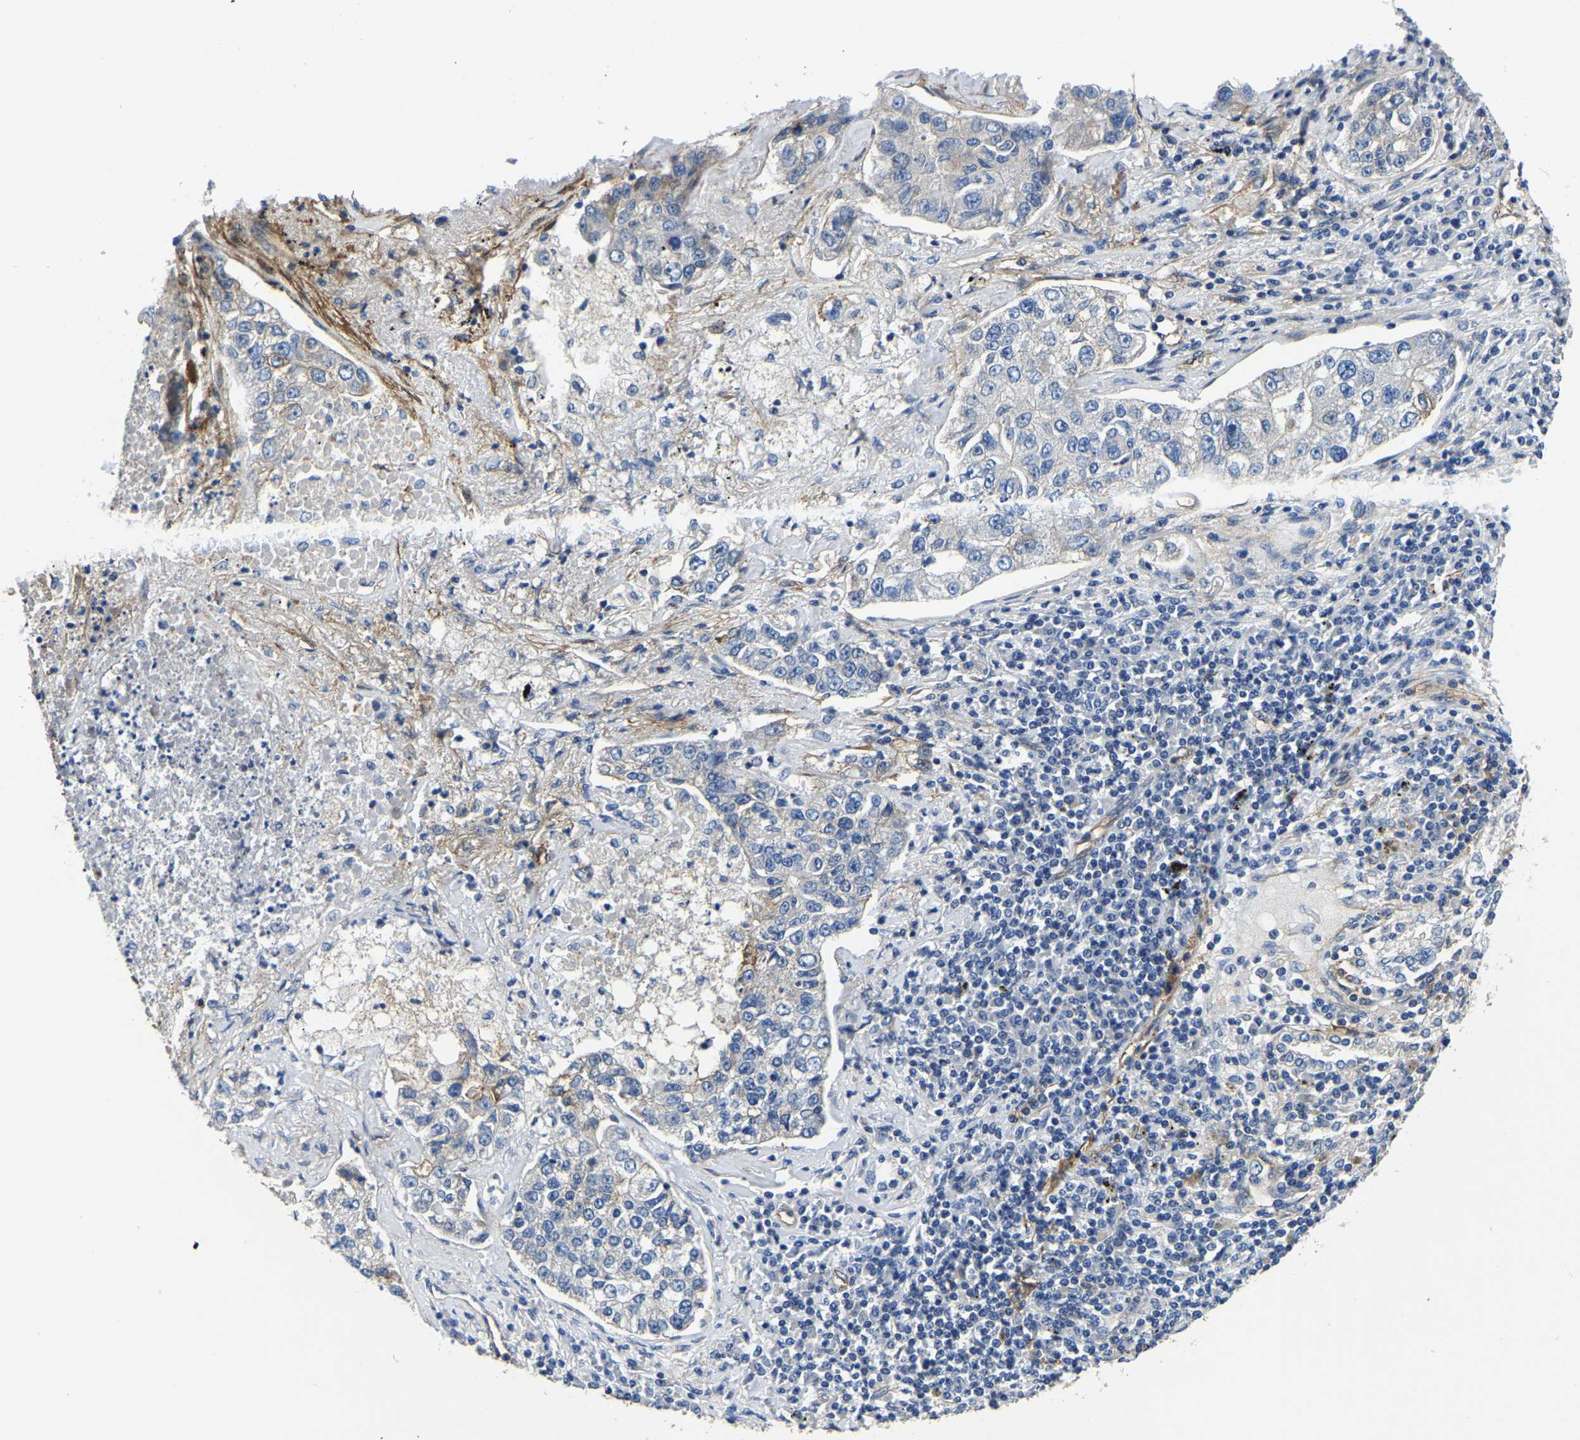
{"staining": {"intensity": "moderate", "quantity": "<25%", "location": "cytoplasmic/membranous"}, "tissue": "lung cancer", "cell_type": "Tumor cells", "image_type": "cancer", "snomed": [{"axis": "morphology", "description": "Adenocarcinoma, NOS"}, {"axis": "topography", "description": "Lung"}], "caption": "Tumor cells display moderate cytoplasmic/membranous positivity in about <25% of cells in adenocarcinoma (lung).", "gene": "ITGA2", "patient": {"sex": "male", "age": 49}}